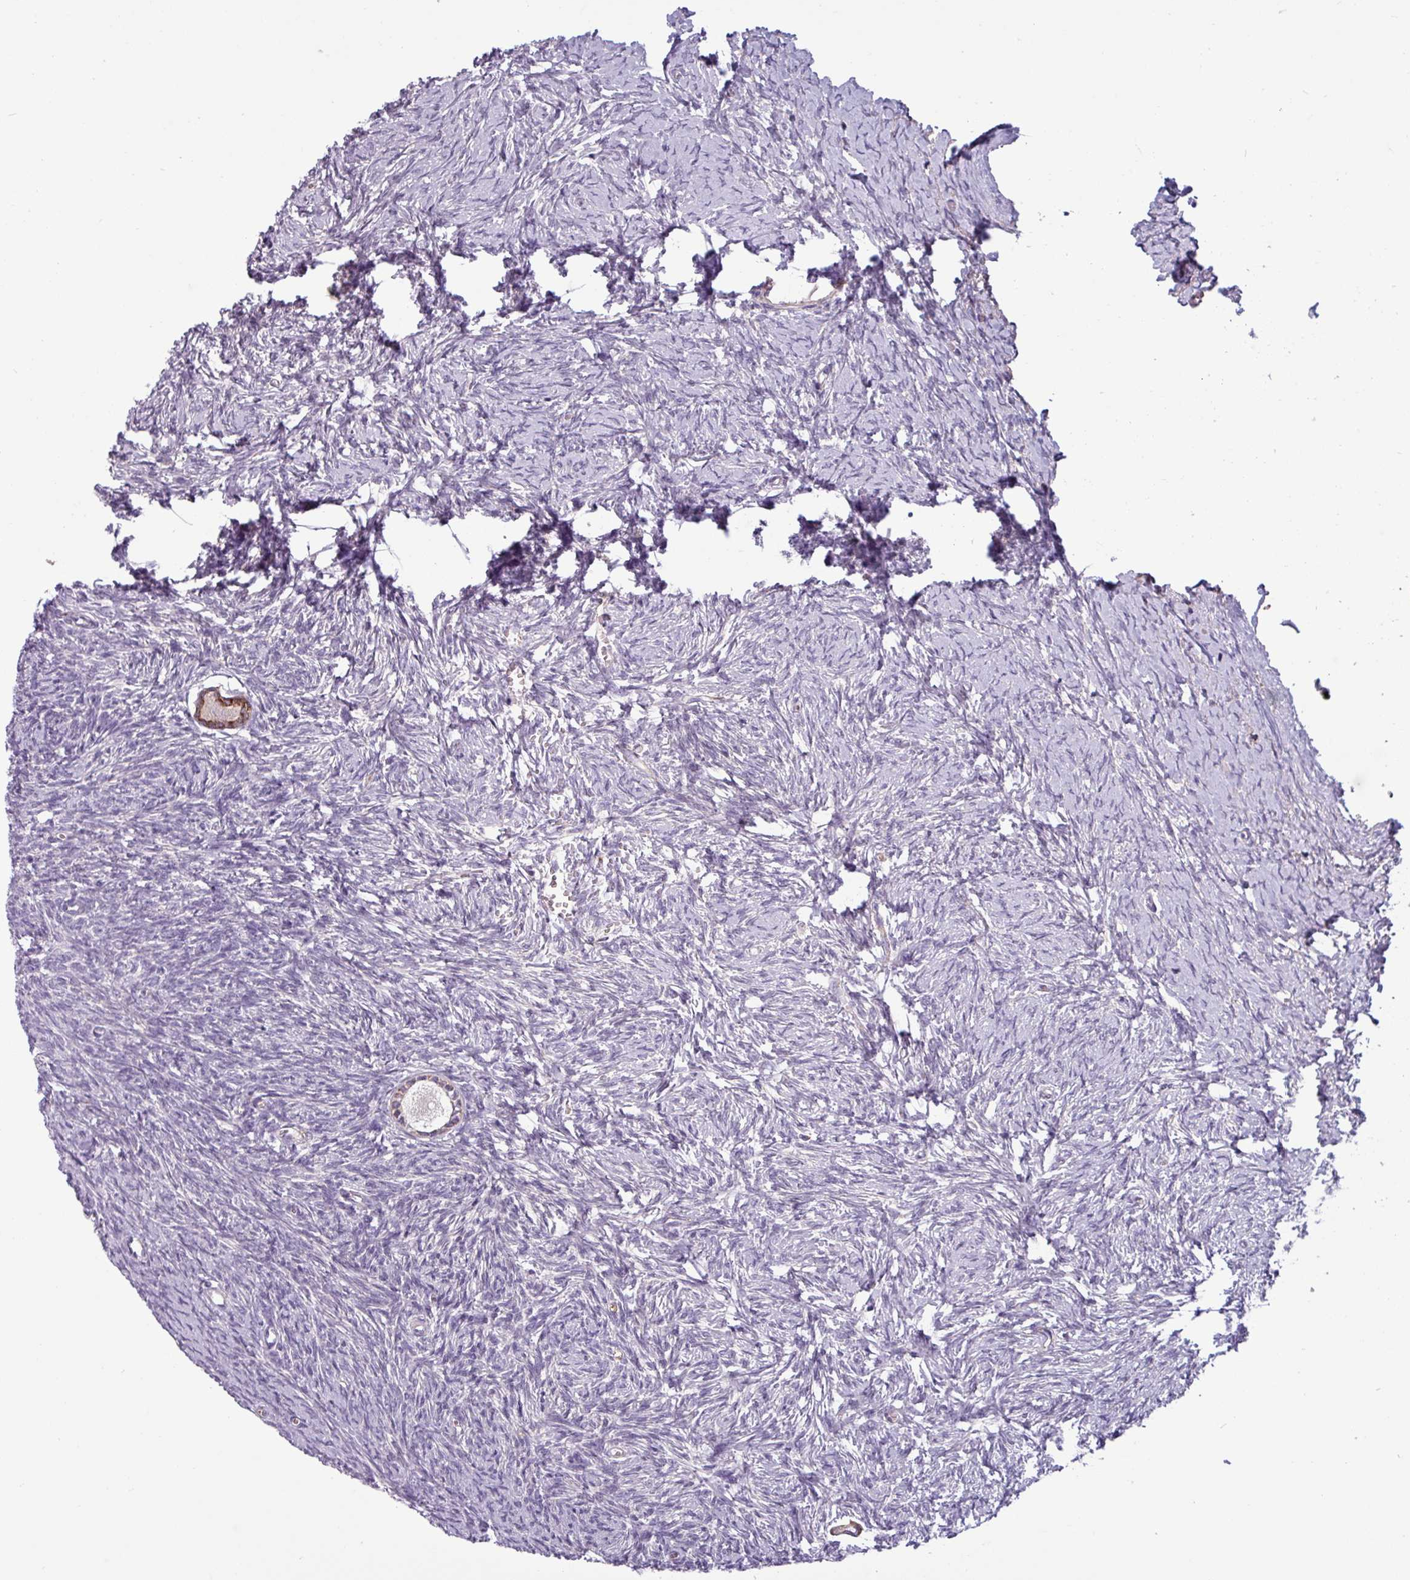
{"staining": {"intensity": "moderate", "quantity": "25%-75%", "location": "cytoplasmic/membranous"}, "tissue": "ovary", "cell_type": "Follicle cells", "image_type": "normal", "snomed": [{"axis": "morphology", "description": "Normal tissue, NOS"}, {"axis": "topography", "description": "Ovary"}], "caption": "Brown immunohistochemical staining in unremarkable human ovary shows moderate cytoplasmic/membranous expression in about 25%-75% of follicle cells. The protein of interest is stained brown, and the nuclei are stained in blue (DAB (3,3'-diaminobenzidine) IHC with brightfield microscopy, high magnification).", "gene": "CAMK1", "patient": {"sex": "female", "age": 39}}